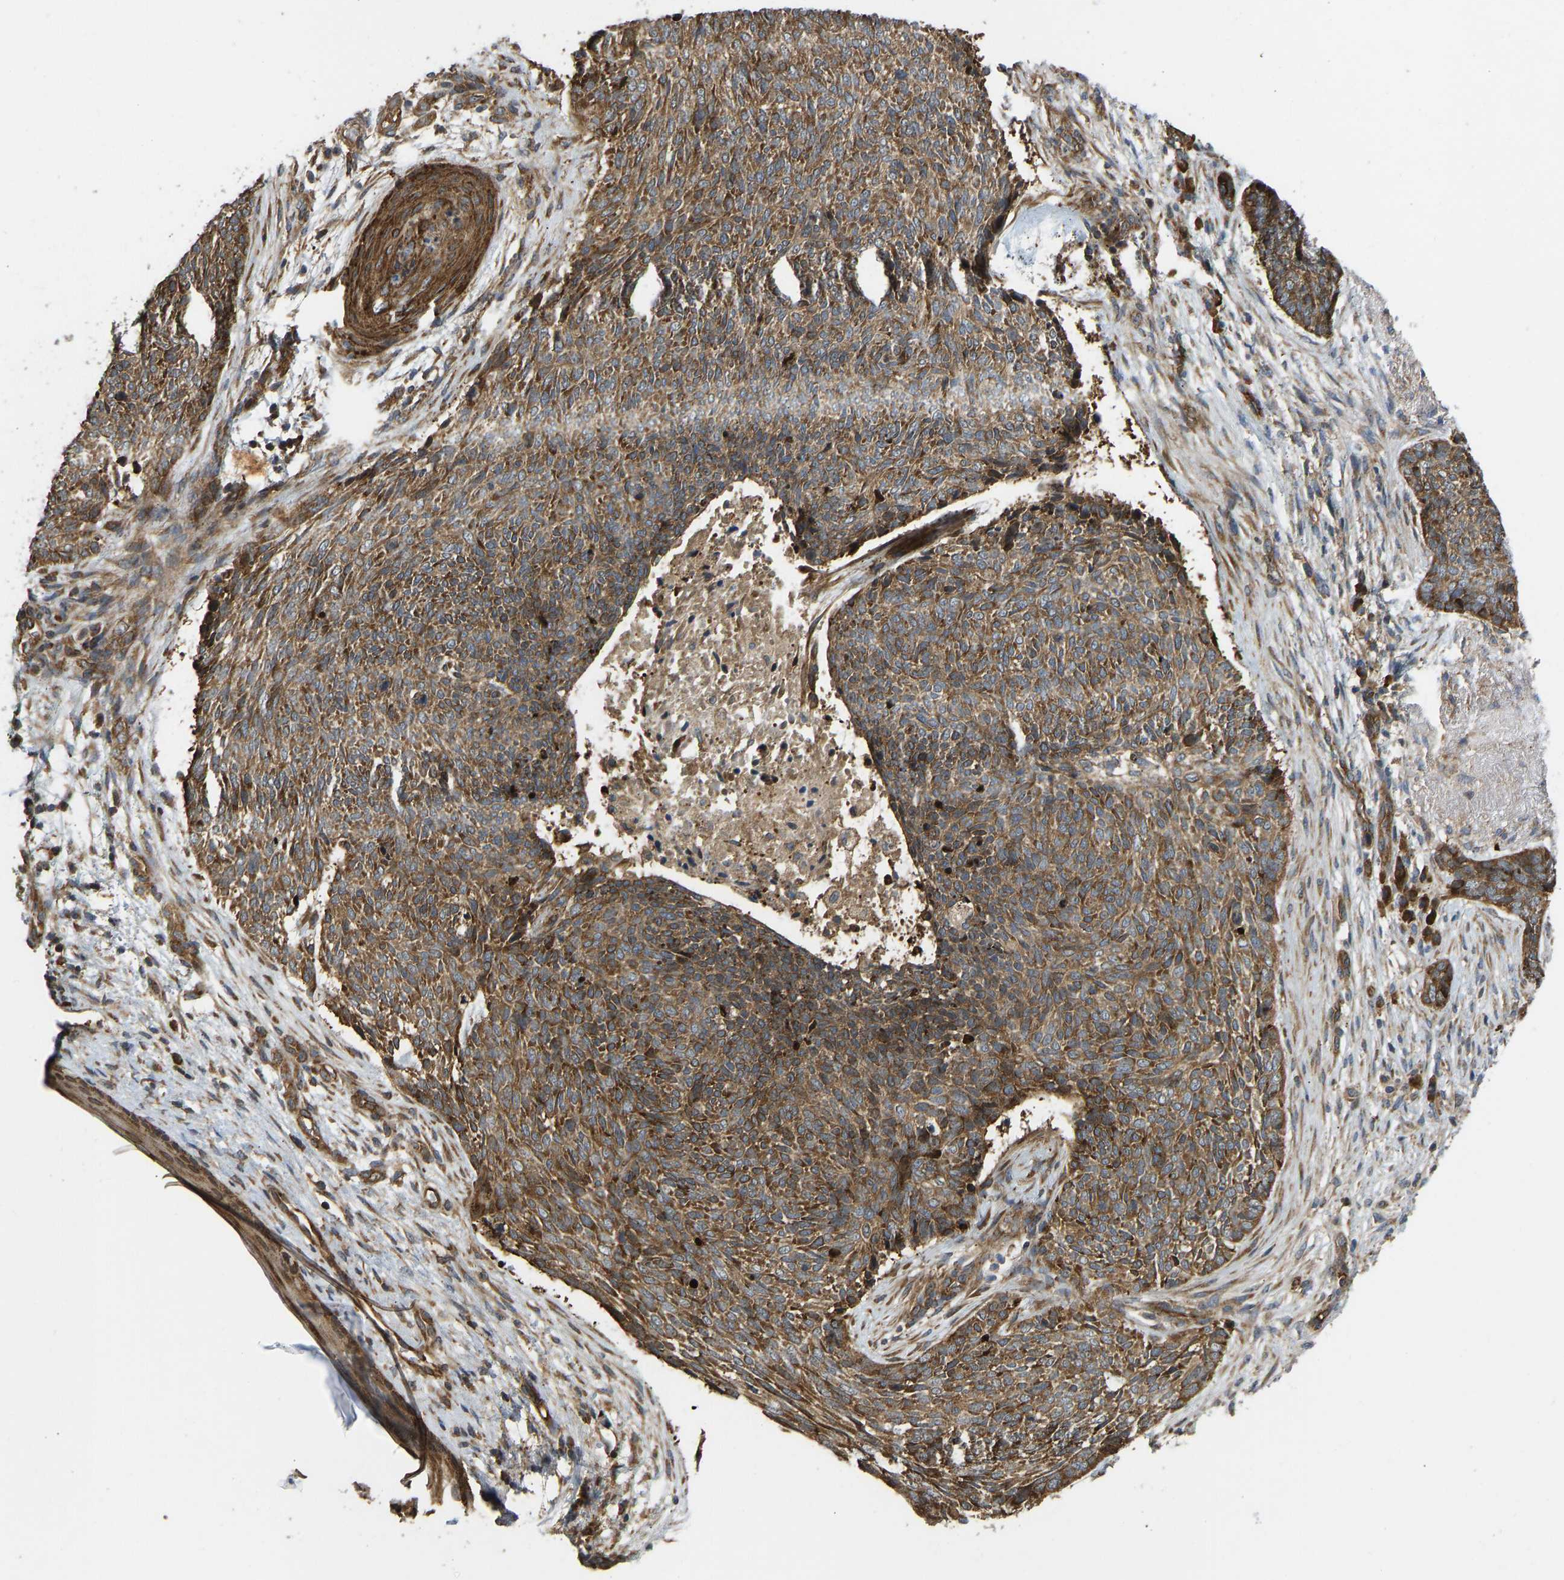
{"staining": {"intensity": "moderate", "quantity": ">75%", "location": "cytoplasmic/membranous"}, "tissue": "skin cancer", "cell_type": "Tumor cells", "image_type": "cancer", "snomed": [{"axis": "morphology", "description": "Basal cell carcinoma"}, {"axis": "topography", "description": "Skin"}], "caption": "Skin basal cell carcinoma stained with a brown dye shows moderate cytoplasmic/membranous positive positivity in about >75% of tumor cells.", "gene": "RASGRF2", "patient": {"sex": "female", "age": 84}}